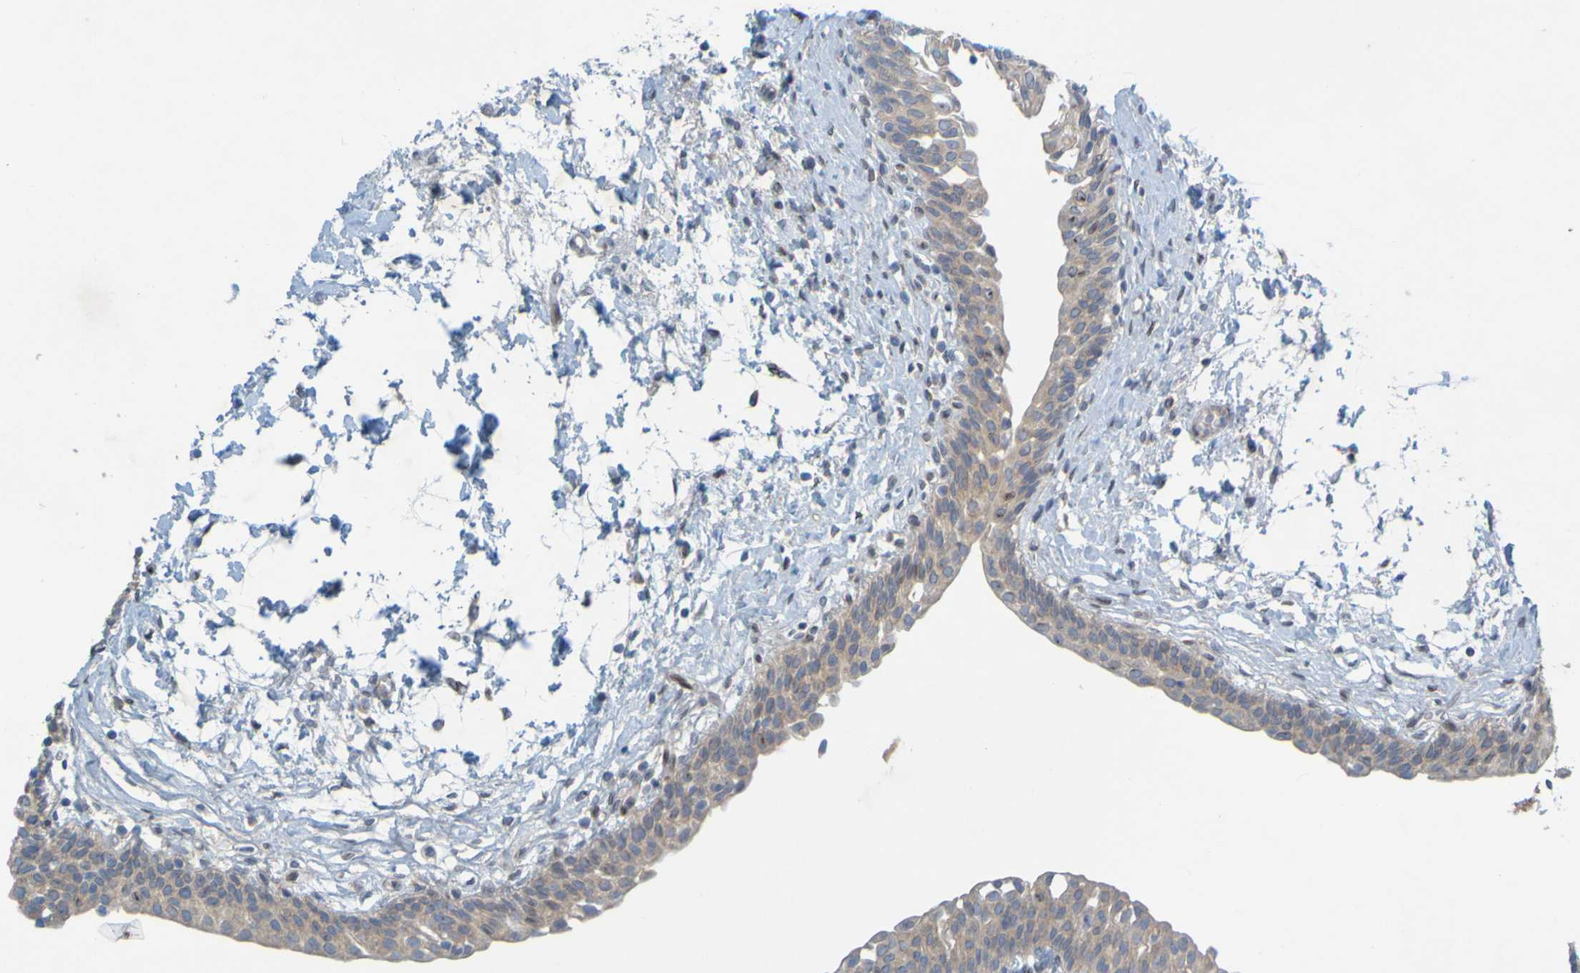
{"staining": {"intensity": "weak", "quantity": ">75%", "location": "cytoplasmic/membranous,nuclear"}, "tissue": "urinary bladder", "cell_type": "Urothelial cells", "image_type": "normal", "snomed": [{"axis": "morphology", "description": "Normal tissue, NOS"}, {"axis": "topography", "description": "Urinary bladder"}], "caption": "High-power microscopy captured an immunohistochemistry (IHC) histopathology image of normal urinary bladder, revealing weak cytoplasmic/membranous,nuclear staining in about >75% of urothelial cells. (DAB (3,3'-diaminobenzidine) IHC with brightfield microscopy, high magnification).", "gene": "MAG", "patient": {"sex": "male", "age": 55}}